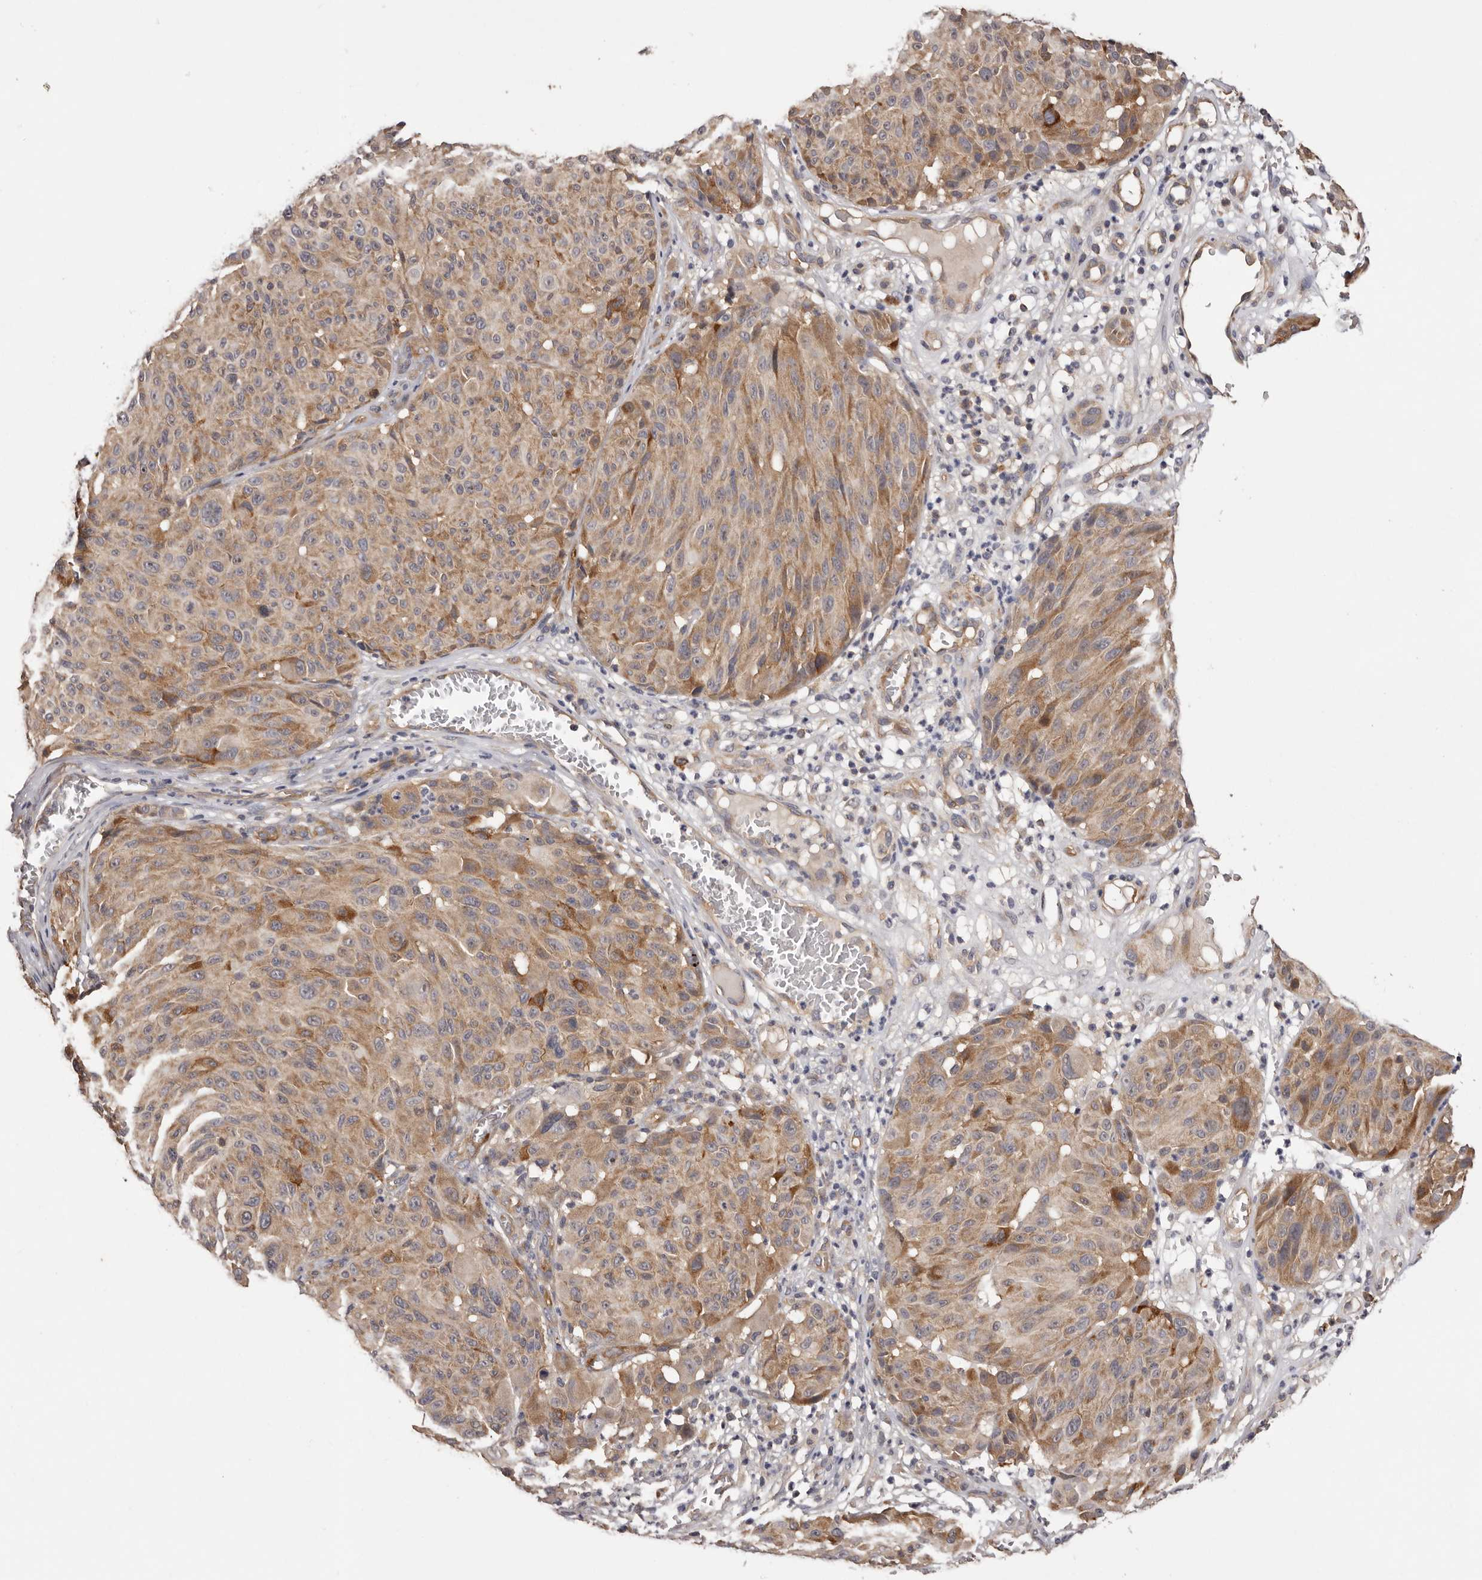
{"staining": {"intensity": "moderate", "quantity": ">75%", "location": "cytoplasmic/membranous"}, "tissue": "melanoma", "cell_type": "Tumor cells", "image_type": "cancer", "snomed": [{"axis": "morphology", "description": "Malignant melanoma, NOS"}, {"axis": "topography", "description": "Skin"}], "caption": "Protein analysis of melanoma tissue reveals moderate cytoplasmic/membranous expression in about >75% of tumor cells. Ihc stains the protein of interest in brown and the nuclei are stained blue.", "gene": "LTV1", "patient": {"sex": "male", "age": 83}}